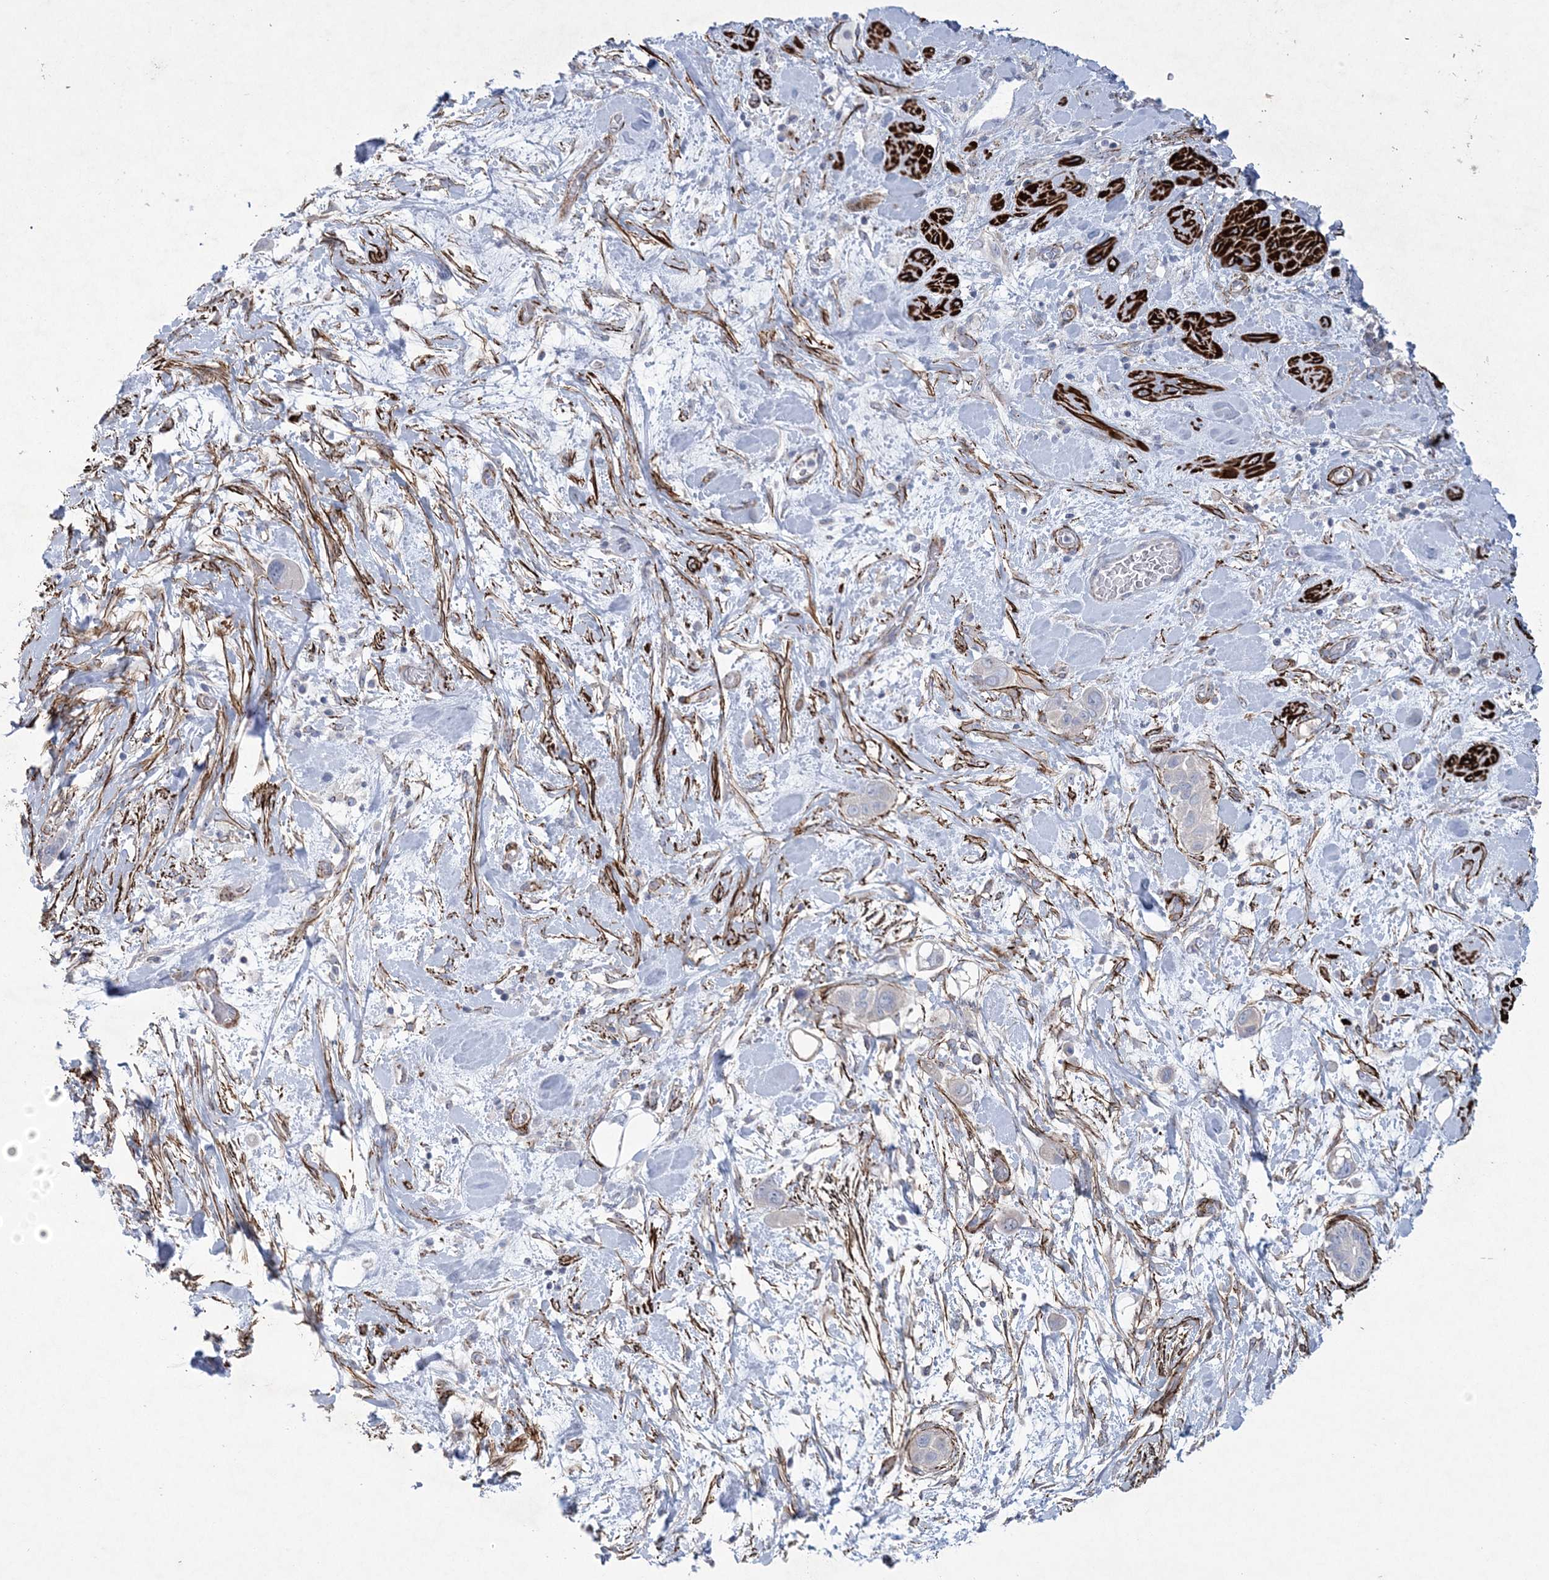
{"staining": {"intensity": "negative", "quantity": "none", "location": "none"}, "tissue": "pancreatic cancer", "cell_type": "Tumor cells", "image_type": "cancer", "snomed": [{"axis": "morphology", "description": "Adenocarcinoma, NOS"}, {"axis": "topography", "description": "Pancreas"}], "caption": "The IHC micrograph has no significant positivity in tumor cells of pancreatic adenocarcinoma tissue. (Stains: DAB immunohistochemistry (IHC) with hematoxylin counter stain, Microscopy: brightfield microscopy at high magnification).", "gene": "ARSJ", "patient": {"sex": "male", "age": 68}}